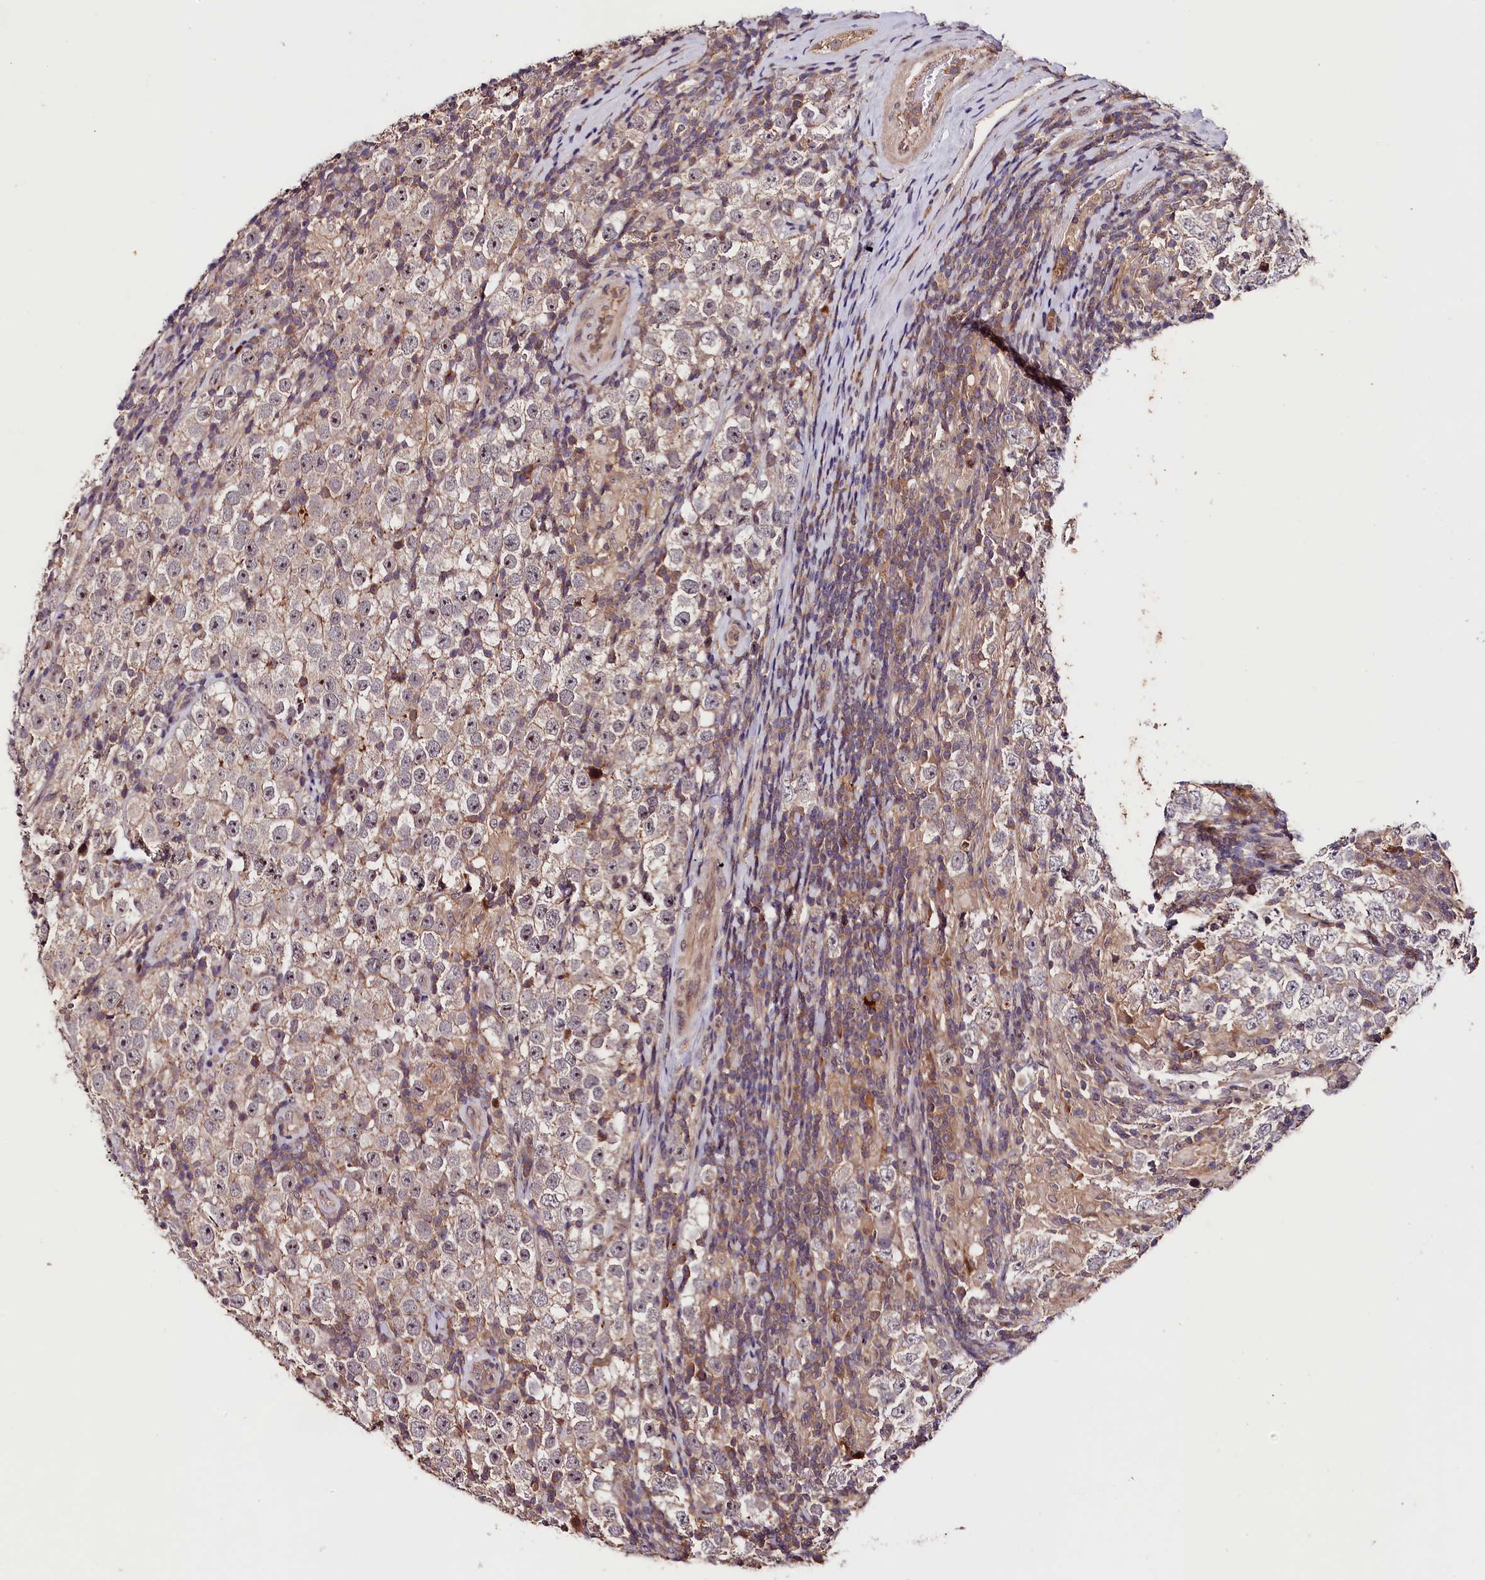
{"staining": {"intensity": "weak", "quantity": "<25%", "location": "nuclear"}, "tissue": "testis cancer", "cell_type": "Tumor cells", "image_type": "cancer", "snomed": [{"axis": "morphology", "description": "Normal tissue, NOS"}, {"axis": "morphology", "description": "Urothelial carcinoma, High grade"}, {"axis": "morphology", "description": "Seminoma, NOS"}, {"axis": "morphology", "description": "Carcinoma, Embryonal, NOS"}, {"axis": "topography", "description": "Urinary bladder"}, {"axis": "topography", "description": "Testis"}], "caption": "A photomicrograph of seminoma (testis) stained for a protein demonstrates no brown staining in tumor cells. The staining was performed using DAB to visualize the protein expression in brown, while the nuclei were stained in blue with hematoxylin (Magnification: 20x).", "gene": "CACNA1H", "patient": {"sex": "male", "age": 41}}